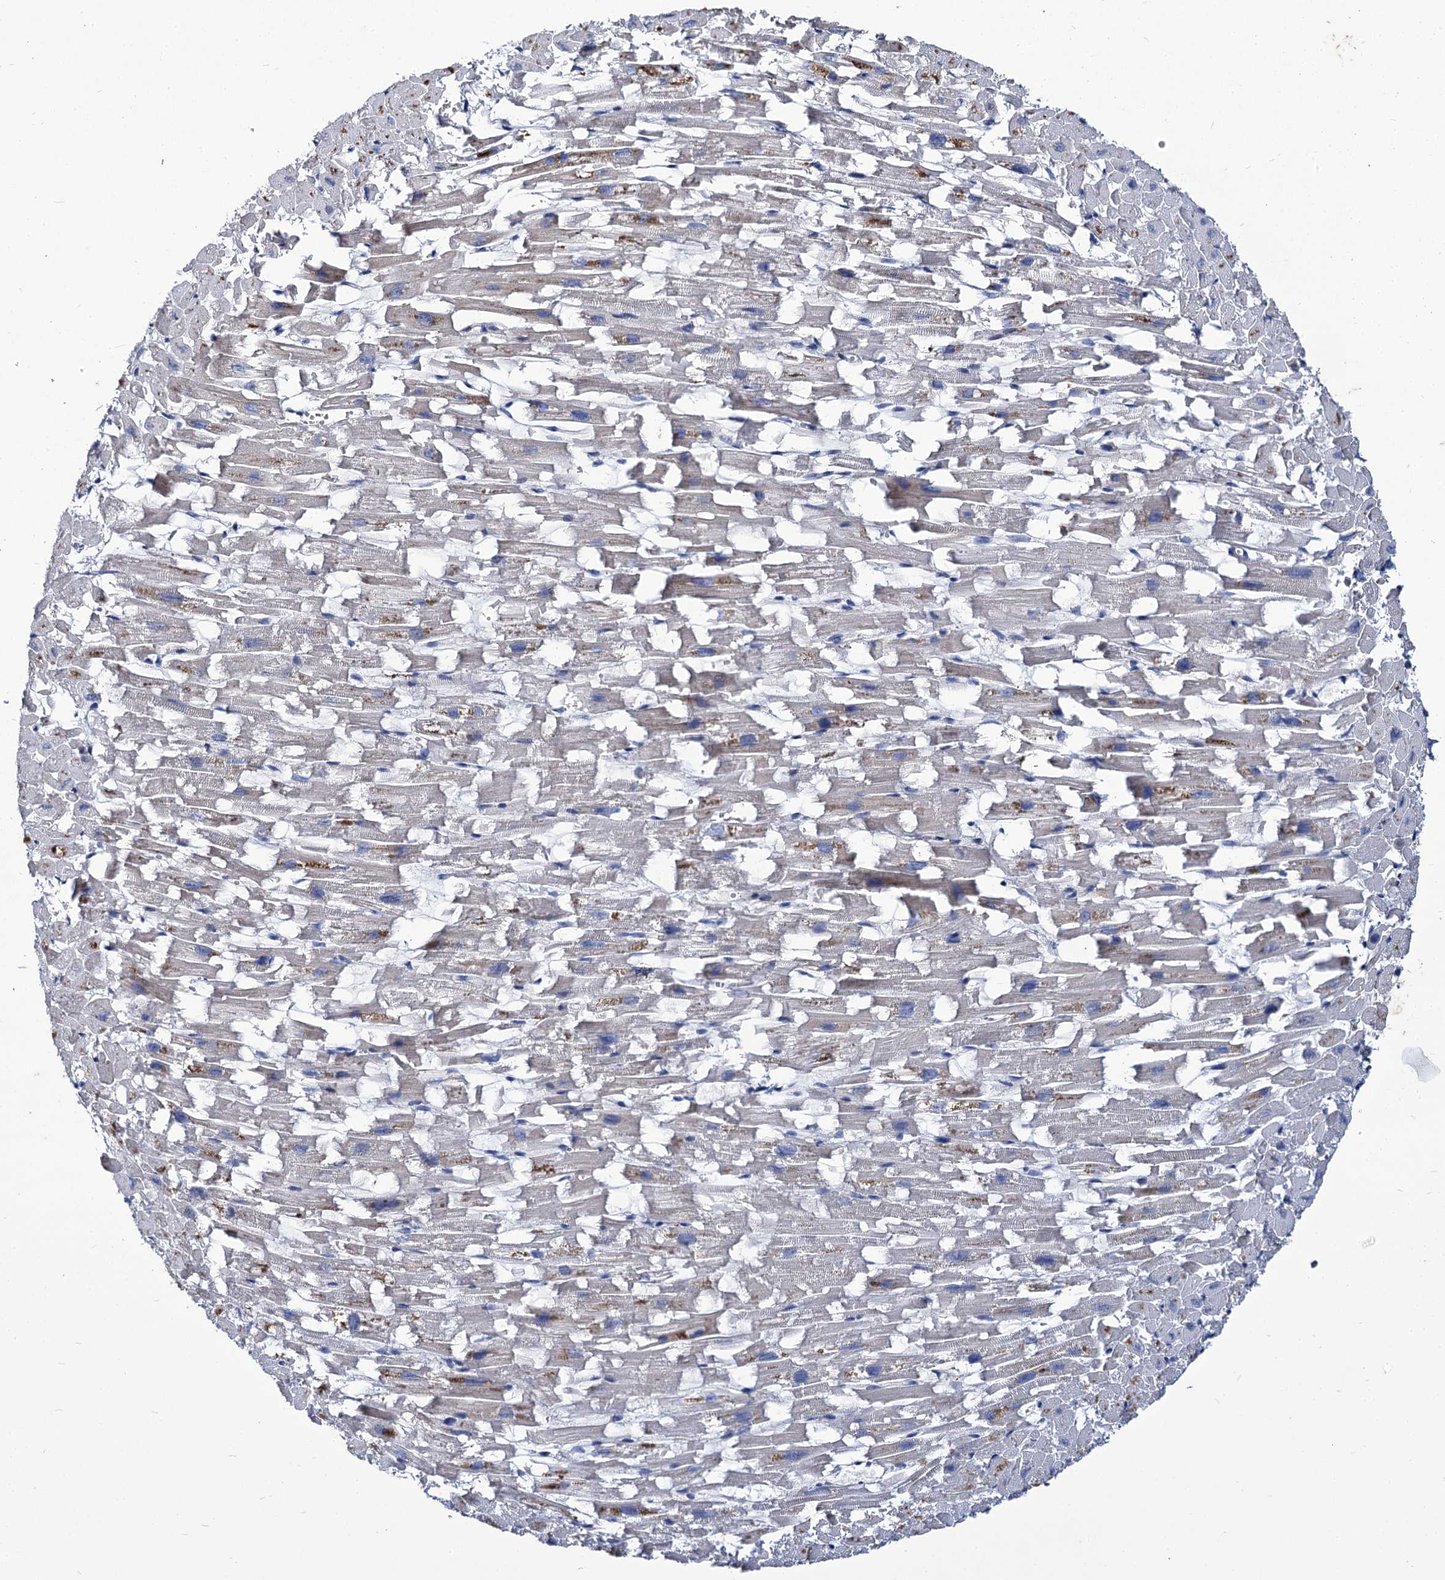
{"staining": {"intensity": "negative", "quantity": "none", "location": "none"}, "tissue": "heart muscle", "cell_type": "Cardiomyocytes", "image_type": "normal", "snomed": [{"axis": "morphology", "description": "Normal tissue, NOS"}, {"axis": "topography", "description": "Heart"}], "caption": "The immunohistochemistry micrograph has no significant staining in cardiomyocytes of heart muscle.", "gene": "PANX2", "patient": {"sex": "female", "age": 64}}